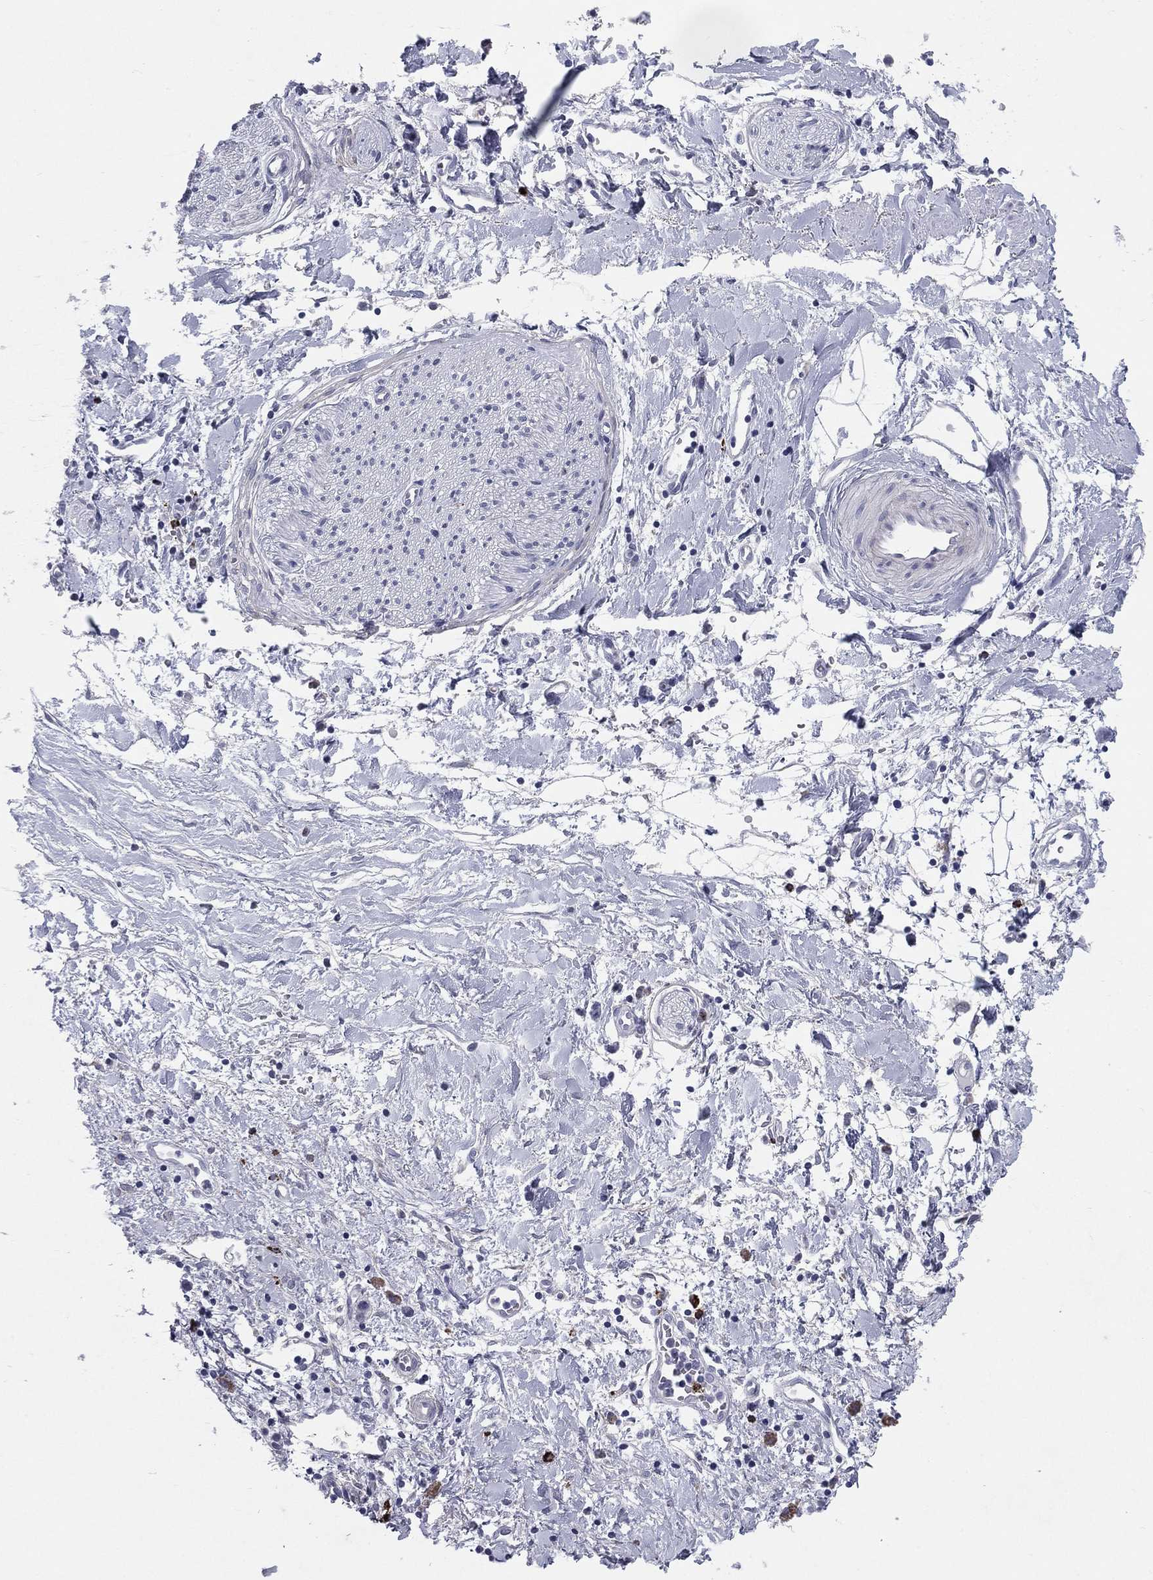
{"staining": {"intensity": "negative", "quantity": "none", "location": "none"}, "tissue": "soft tissue", "cell_type": "Fibroblasts", "image_type": "normal", "snomed": [{"axis": "morphology", "description": "Normal tissue, NOS"}, {"axis": "morphology", "description": "Adenocarcinoma, NOS"}, {"axis": "topography", "description": "Pancreas"}, {"axis": "topography", "description": "Peripheral nerve tissue"}], "caption": "Unremarkable soft tissue was stained to show a protein in brown. There is no significant expression in fibroblasts.", "gene": "HLA", "patient": {"sex": "male", "age": 61}}